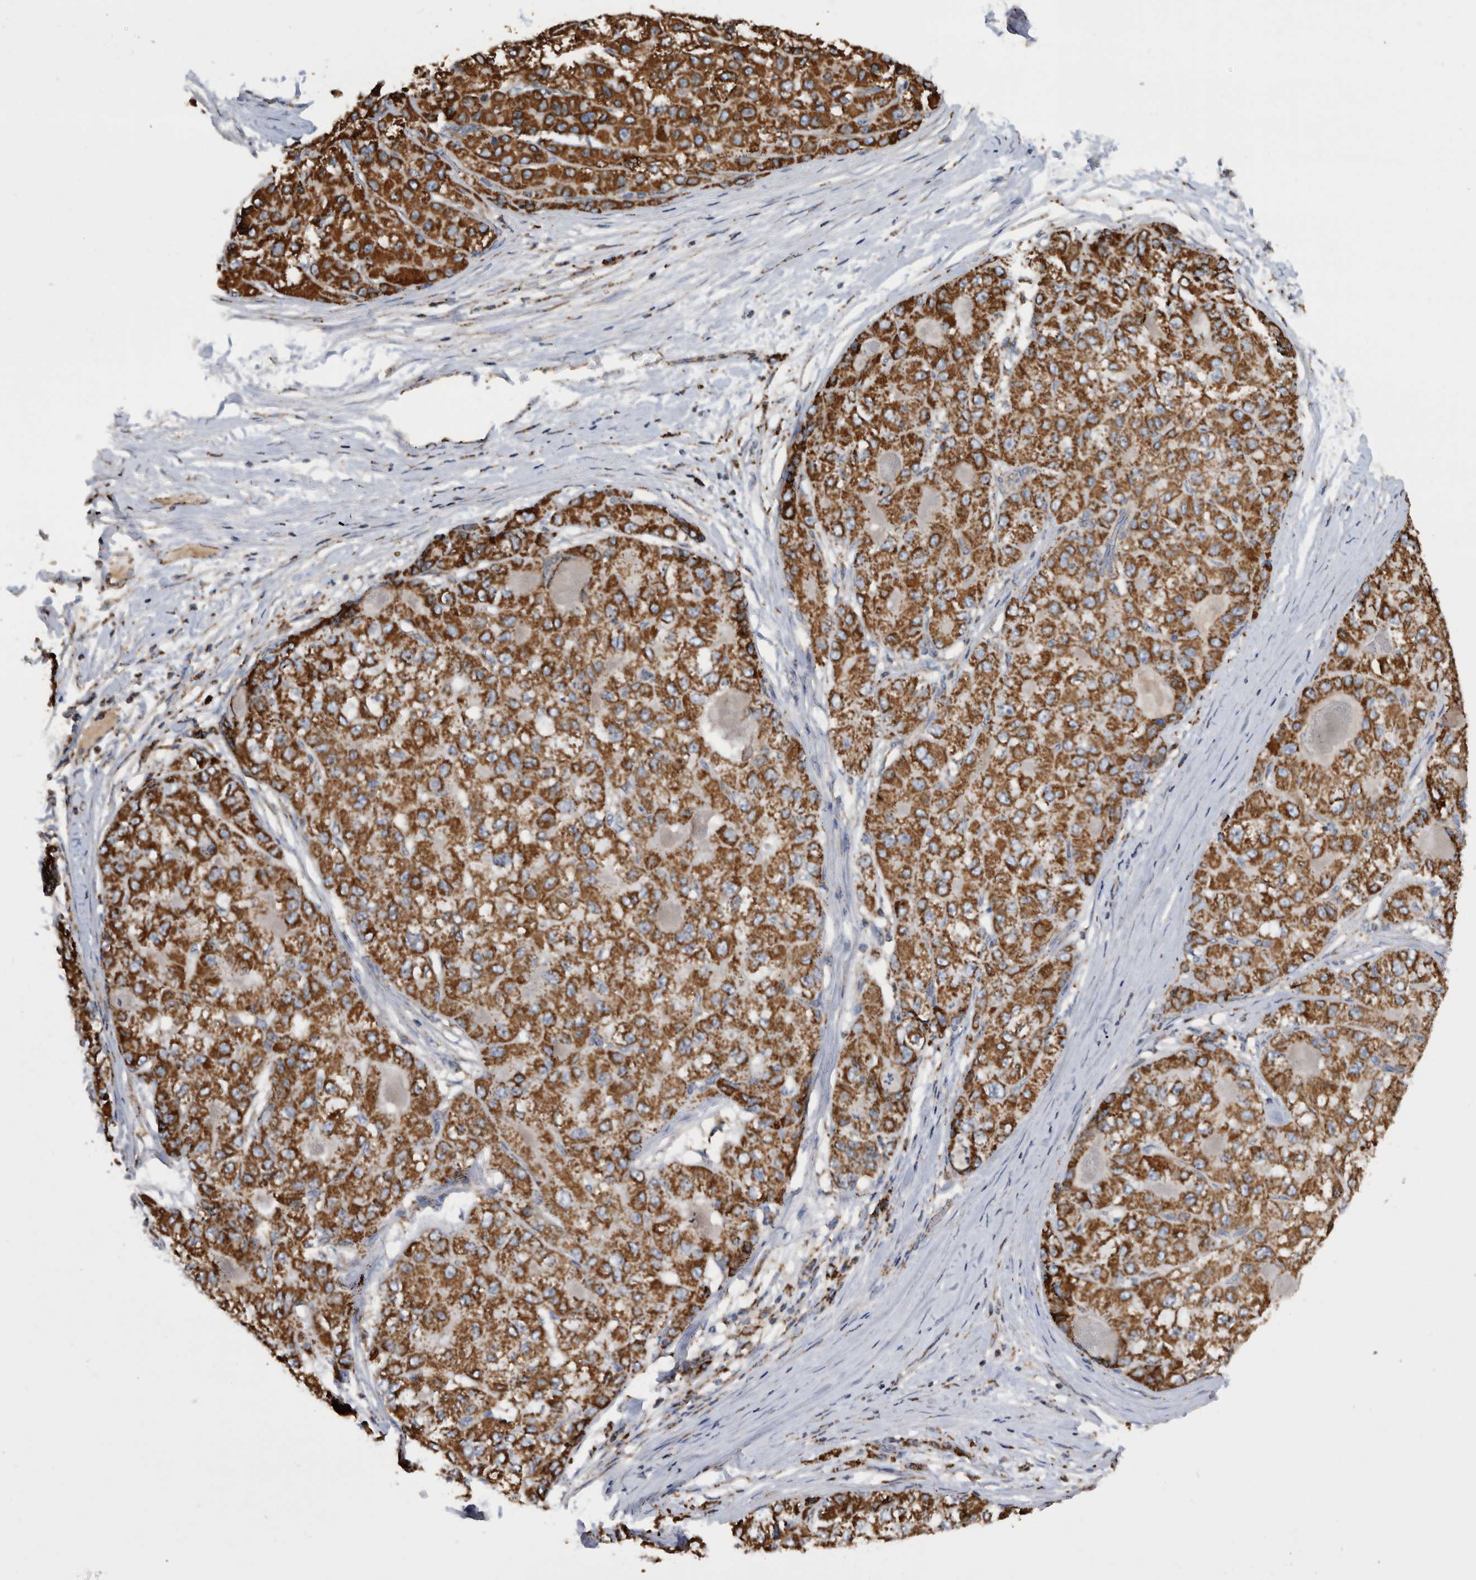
{"staining": {"intensity": "strong", "quantity": ">75%", "location": "cytoplasmic/membranous"}, "tissue": "liver cancer", "cell_type": "Tumor cells", "image_type": "cancer", "snomed": [{"axis": "morphology", "description": "Carcinoma, Hepatocellular, NOS"}, {"axis": "topography", "description": "Liver"}], "caption": "Human hepatocellular carcinoma (liver) stained with a protein marker demonstrates strong staining in tumor cells.", "gene": "WFDC1", "patient": {"sex": "male", "age": 80}}